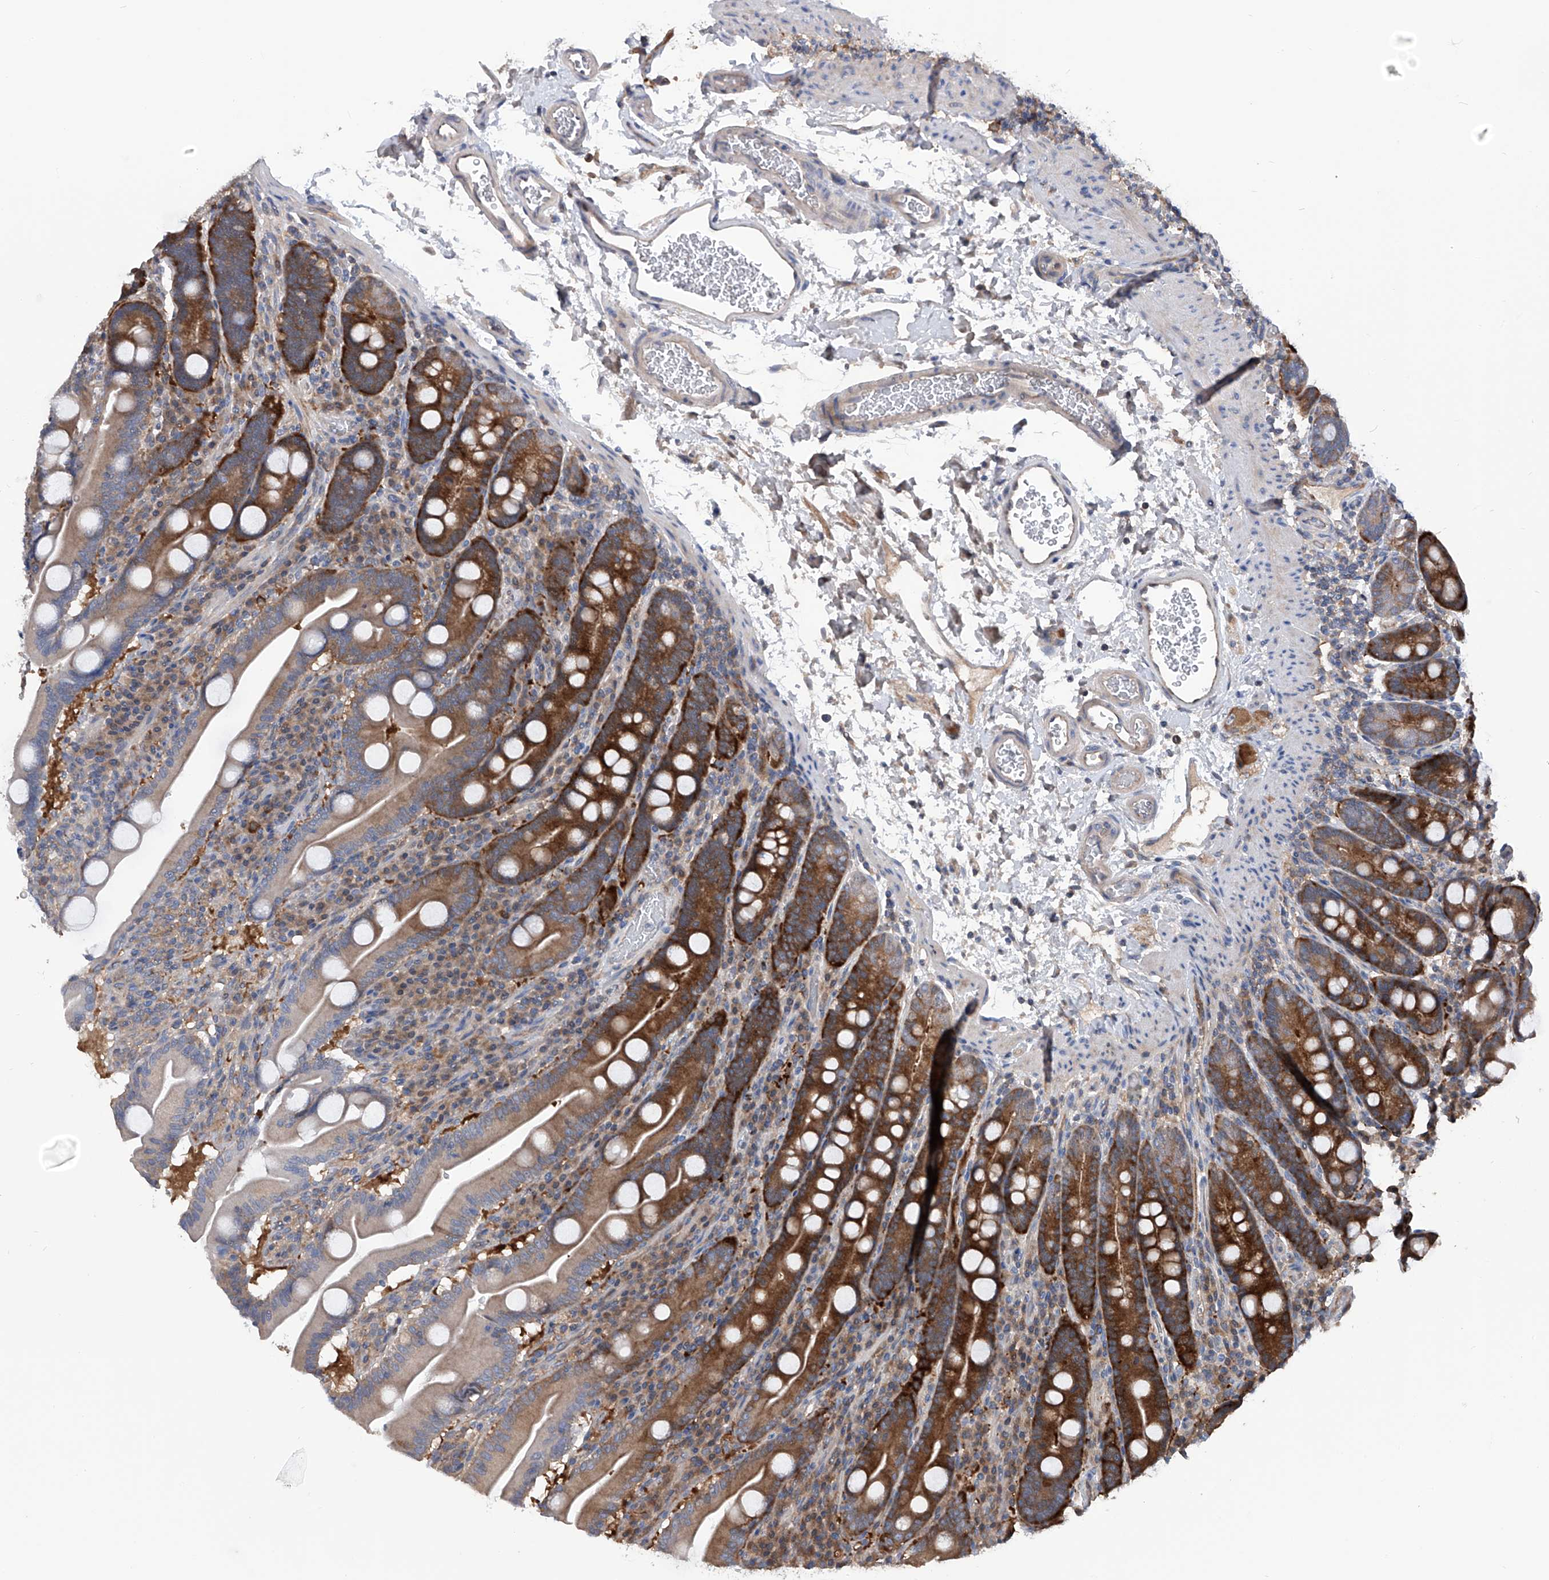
{"staining": {"intensity": "strong", "quantity": "25%-75%", "location": "cytoplasmic/membranous"}, "tissue": "duodenum", "cell_type": "Glandular cells", "image_type": "normal", "snomed": [{"axis": "morphology", "description": "Normal tissue, NOS"}, {"axis": "topography", "description": "Duodenum"}], "caption": "Human duodenum stained with a brown dye reveals strong cytoplasmic/membranous positive staining in about 25%-75% of glandular cells.", "gene": "NUDT17", "patient": {"sex": "male", "age": 35}}